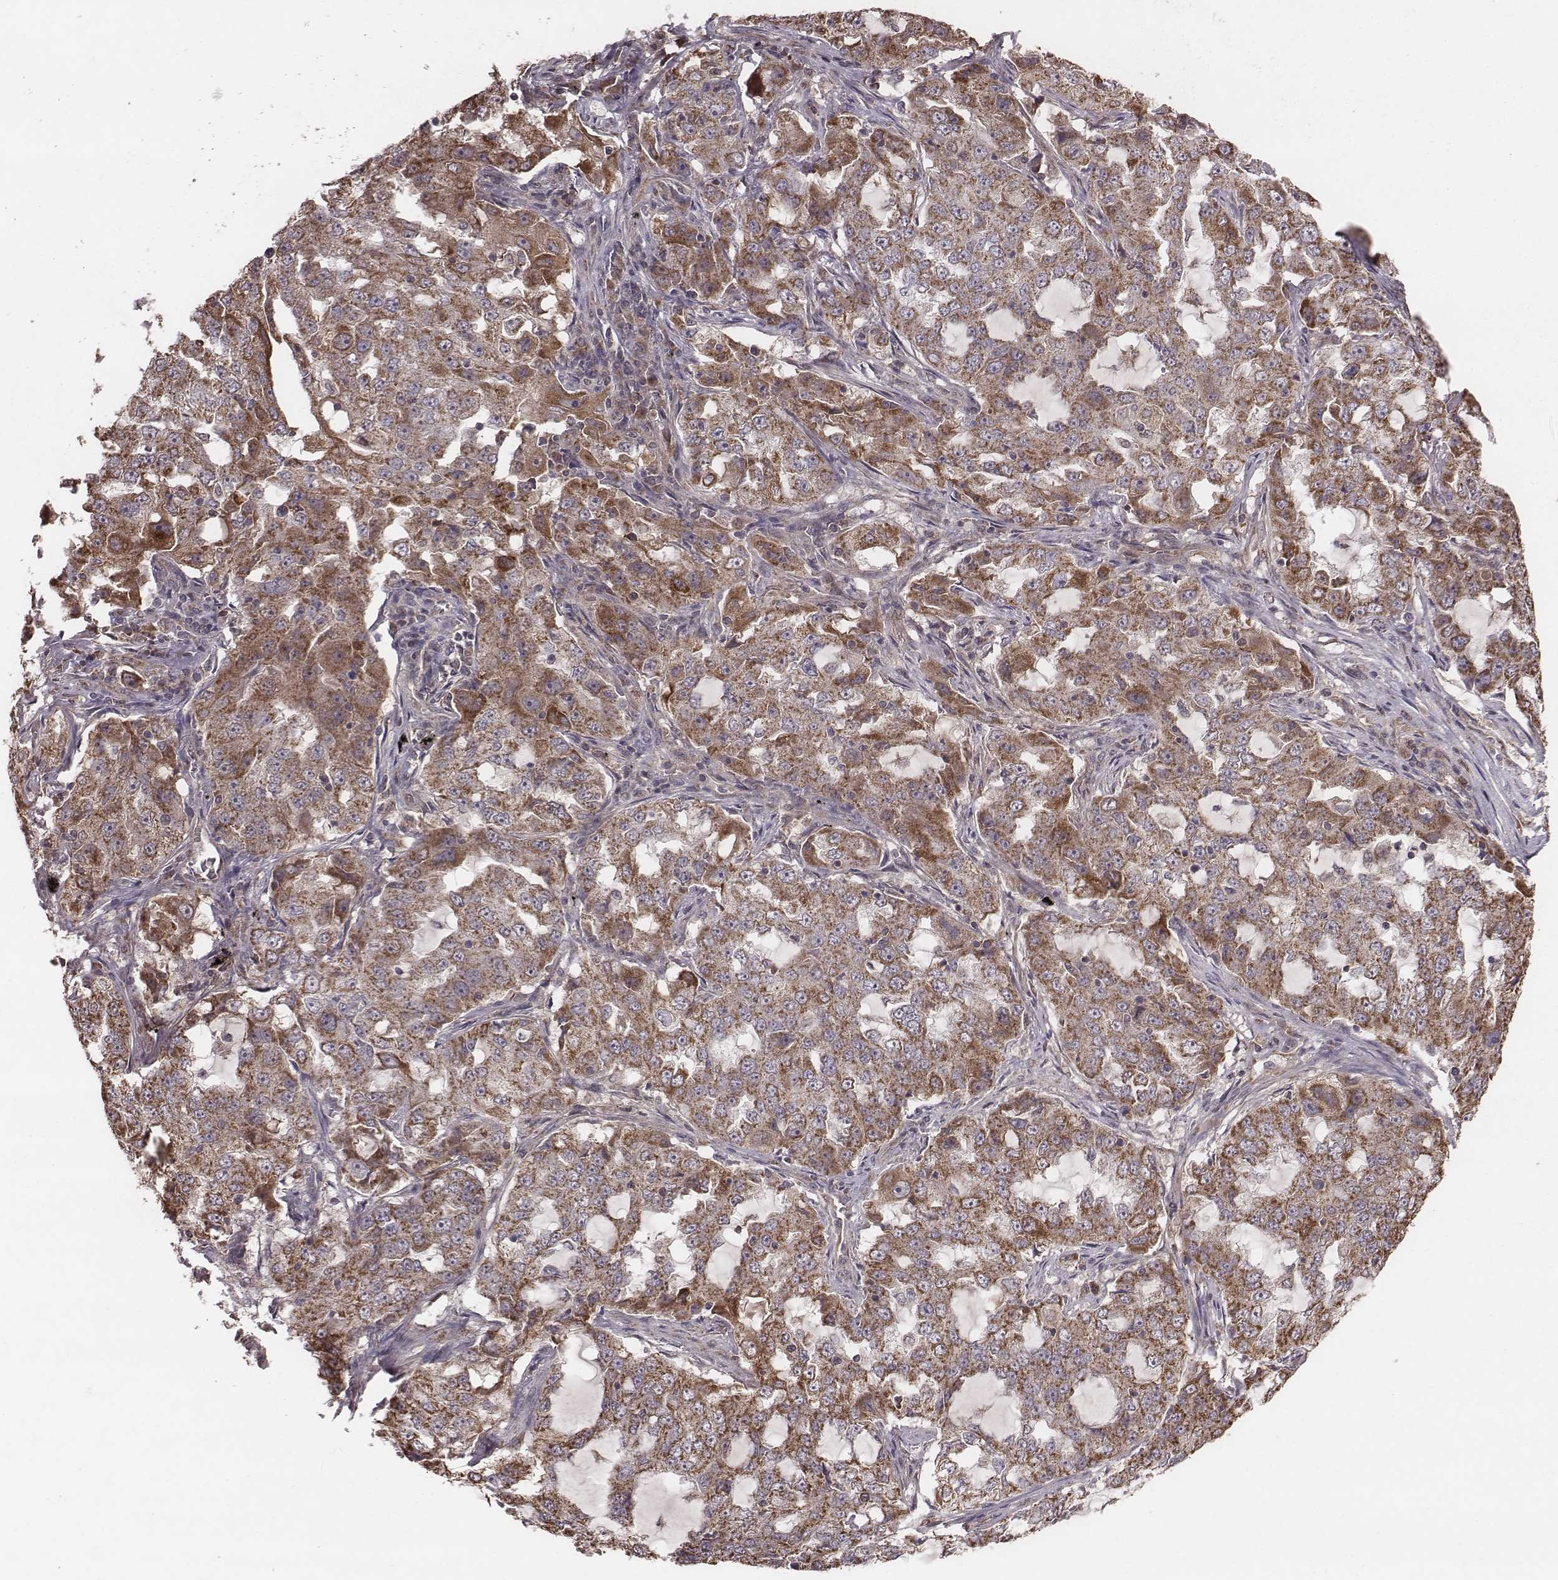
{"staining": {"intensity": "moderate", "quantity": ">75%", "location": "cytoplasmic/membranous"}, "tissue": "lung cancer", "cell_type": "Tumor cells", "image_type": "cancer", "snomed": [{"axis": "morphology", "description": "Adenocarcinoma, NOS"}, {"axis": "topography", "description": "Lung"}], "caption": "Lung cancer stained with DAB (3,3'-diaminobenzidine) immunohistochemistry (IHC) demonstrates medium levels of moderate cytoplasmic/membranous staining in about >75% of tumor cells.", "gene": "PDCD2L", "patient": {"sex": "female", "age": 61}}